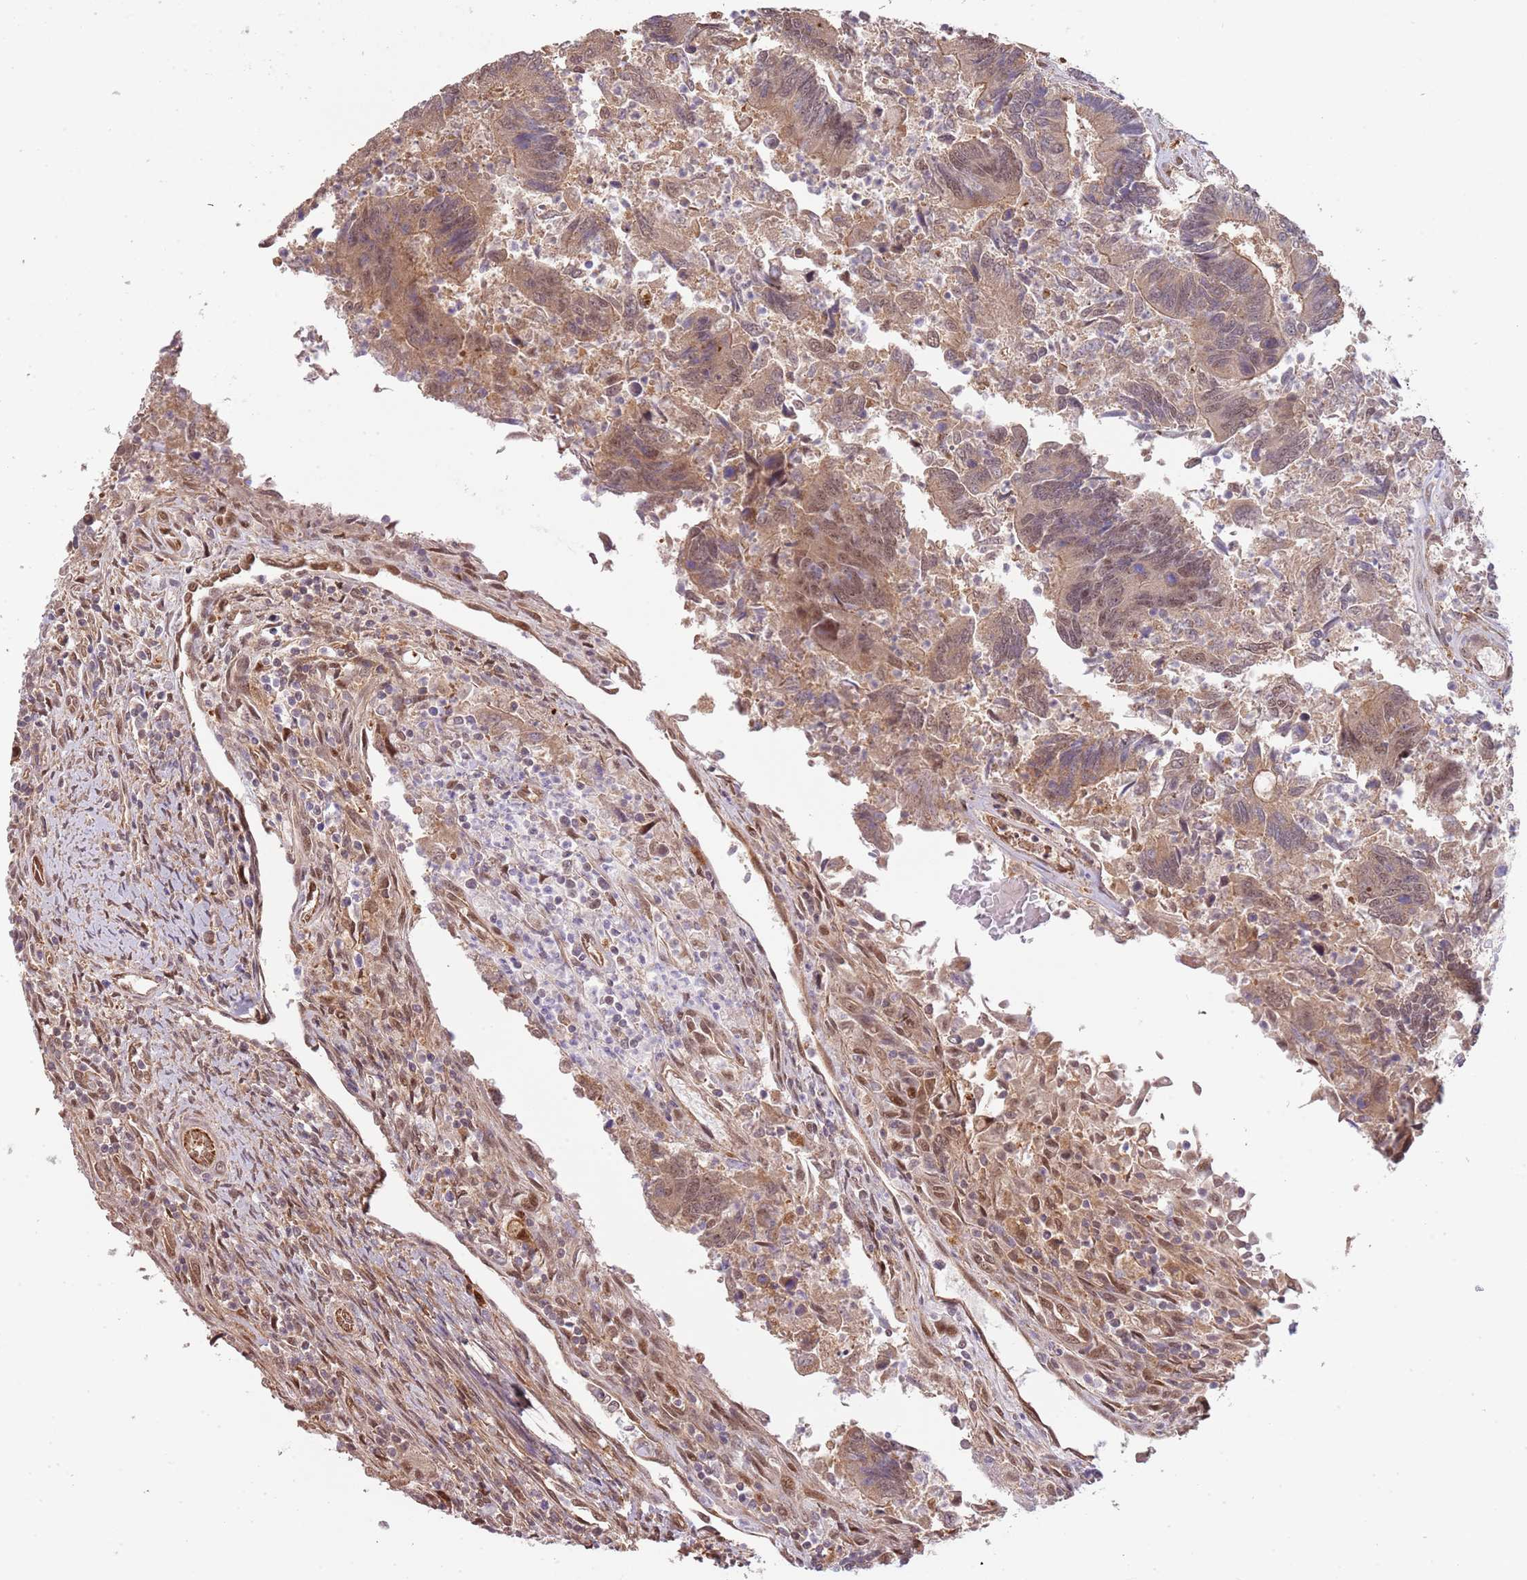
{"staining": {"intensity": "weak", "quantity": "25%-75%", "location": "cytoplasmic/membranous,nuclear"}, "tissue": "colorectal cancer", "cell_type": "Tumor cells", "image_type": "cancer", "snomed": [{"axis": "morphology", "description": "Adenocarcinoma, NOS"}, {"axis": "topography", "description": "Colon"}], "caption": "Colorectal adenocarcinoma stained for a protein demonstrates weak cytoplasmic/membranous and nuclear positivity in tumor cells.", "gene": "PLSCR5", "patient": {"sex": "female", "age": 67}}